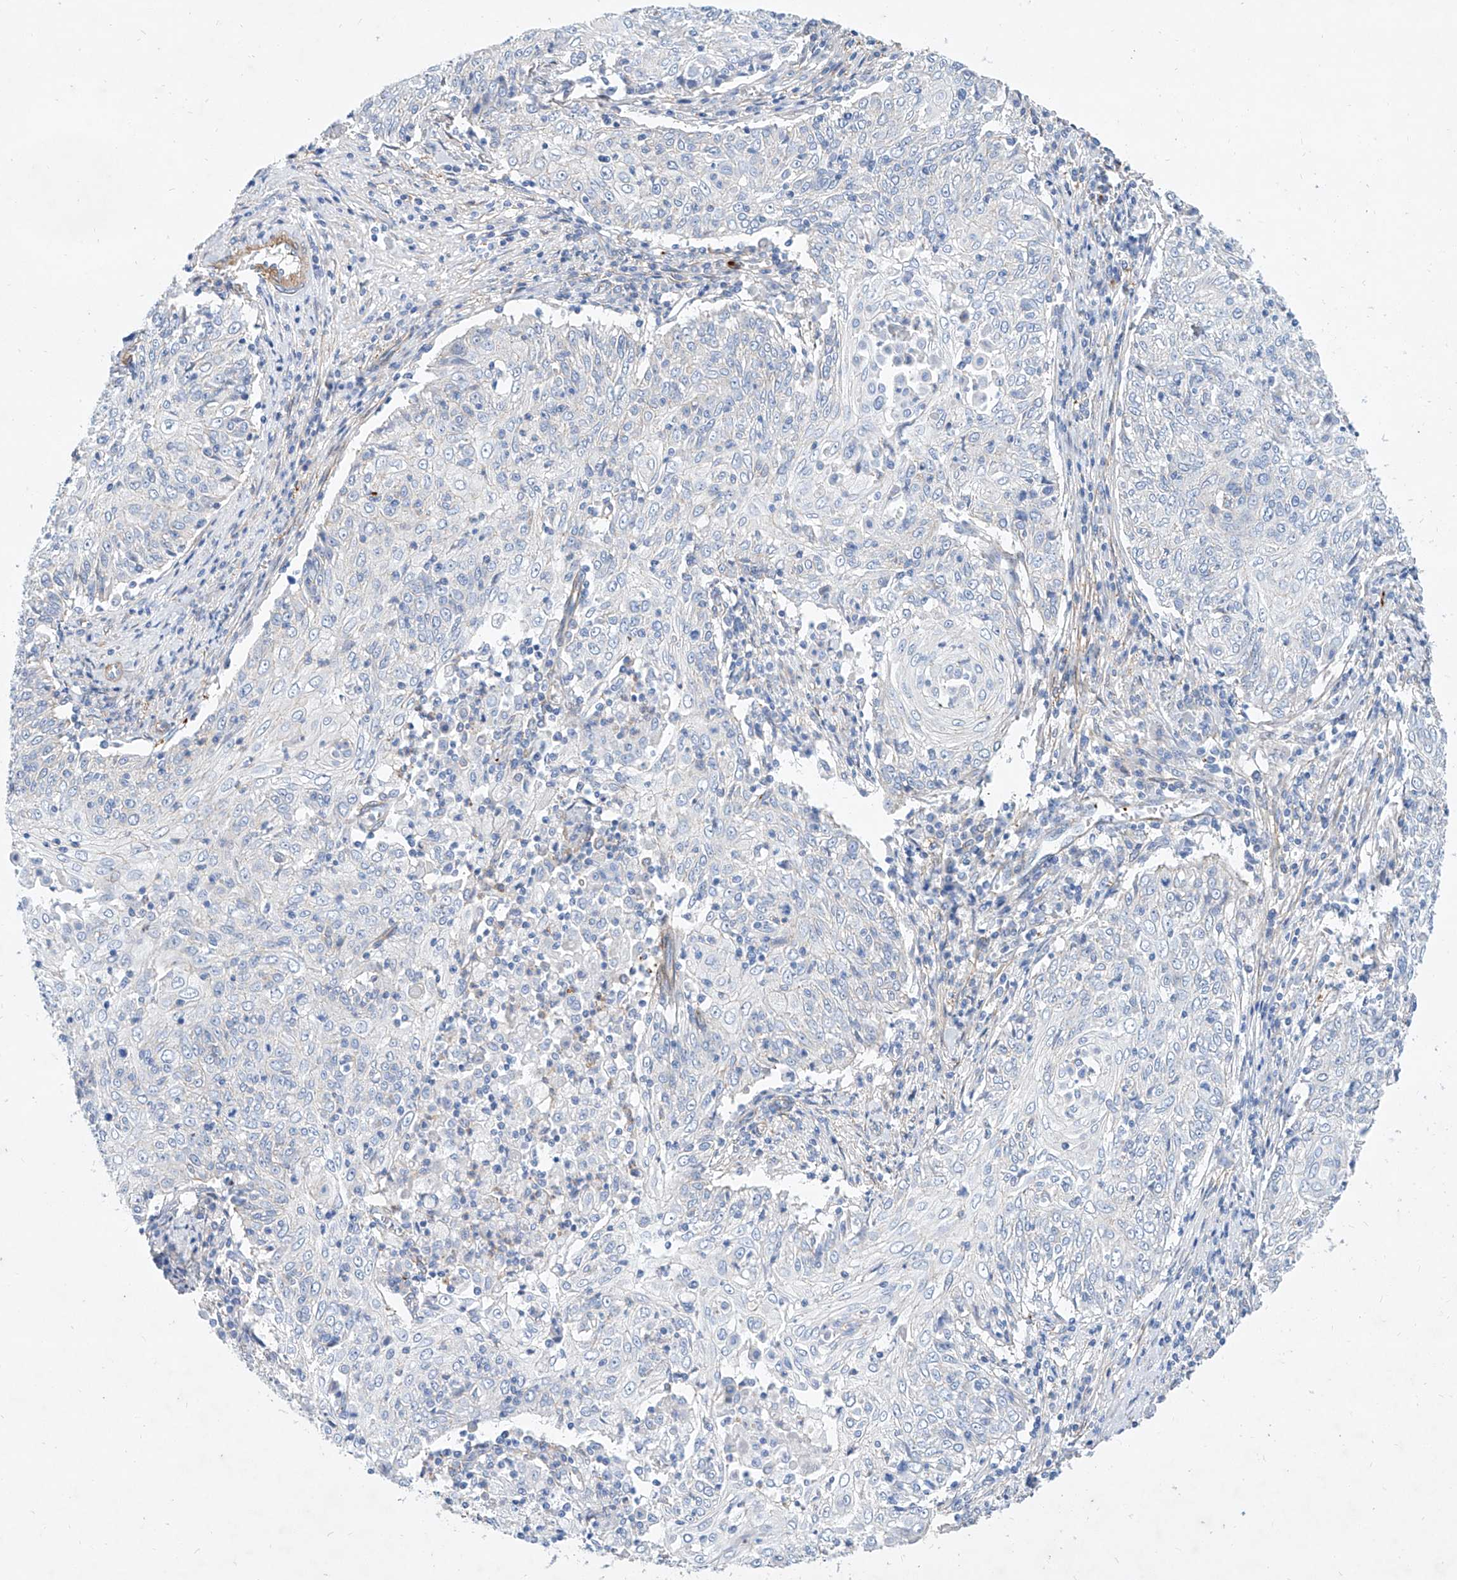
{"staining": {"intensity": "negative", "quantity": "none", "location": "none"}, "tissue": "cervical cancer", "cell_type": "Tumor cells", "image_type": "cancer", "snomed": [{"axis": "morphology", "description": "Squamous cell carcinoma, NOS"}, {"axis": "topography", "description": "Cervix"}], "caption": "The immunohistochemistry (IHC) image has no significant positivity in tumor cells of cervical cancer (squamous cell carcinoma) tissue.", "gene": "TAS2R60", "patient": {"sex": "female", "age": 48}}